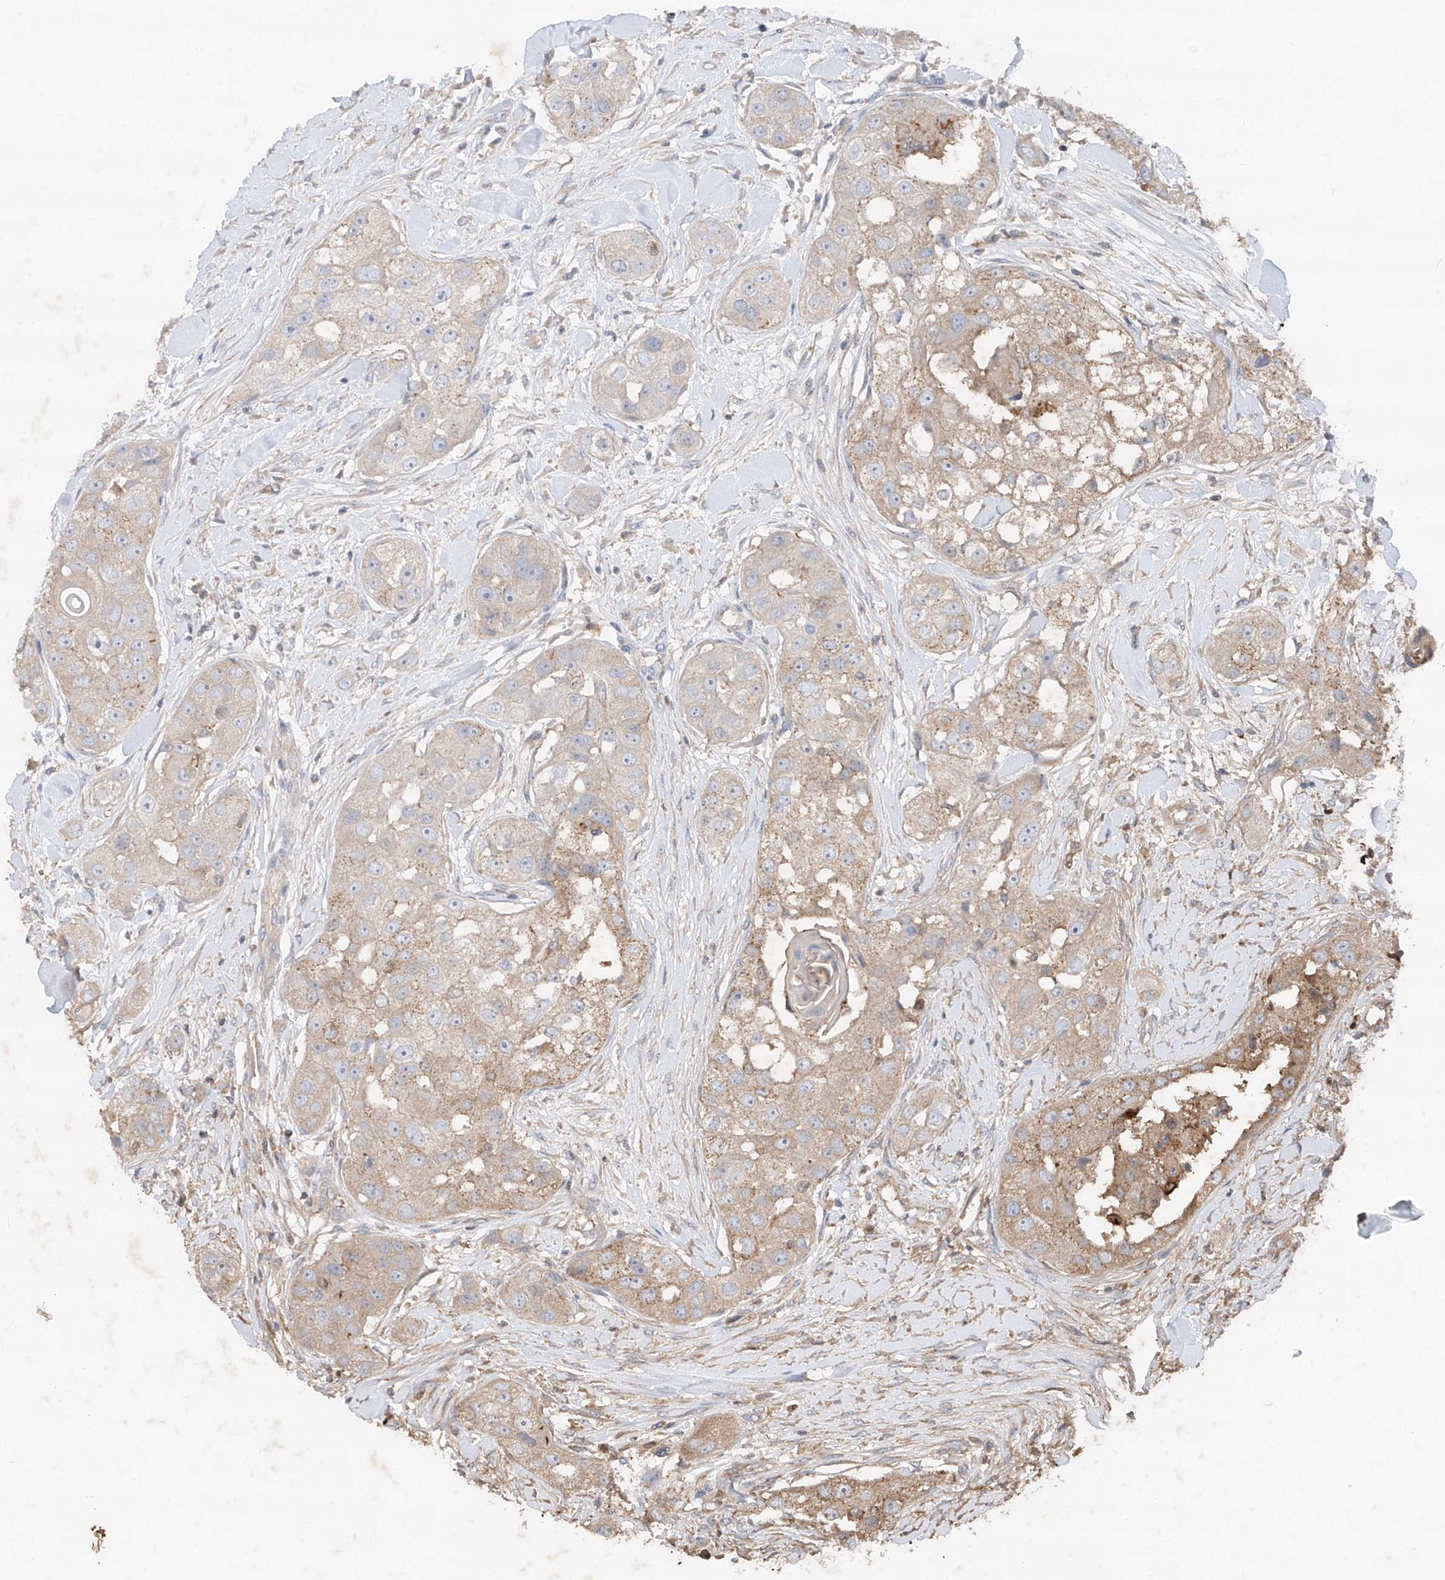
{"staining": {"intensity": "weak", "quantity": "25%-75%", "location": "cytoplasmic/membranous"}, "tissue": "head and neck cancer", "cell_type": "Tumor cells", "image_type": "cancer", "snomed": [{"axis": "morphology", "description": "Normal tissue, NOS"}, {"axis": "morphology", "description": "Squamous cell carcinoma, NOS"}, {"axis": "topography", "description": "Skeletal muscle"}, {"axis": "topography", "description": "Head-Neck"}], "caption": "Immunohistochemical staining of head and neck cancer (squamous cell carcinoma) exhibits low levels of weak cytoplasmic/membranous positivity in about 25%-75% of tumor cells. Ihc stains the protein in brown and the nuclei are stained blue.", "gene": "EDN1", "patient": {"sex": "male", "age": 51}}